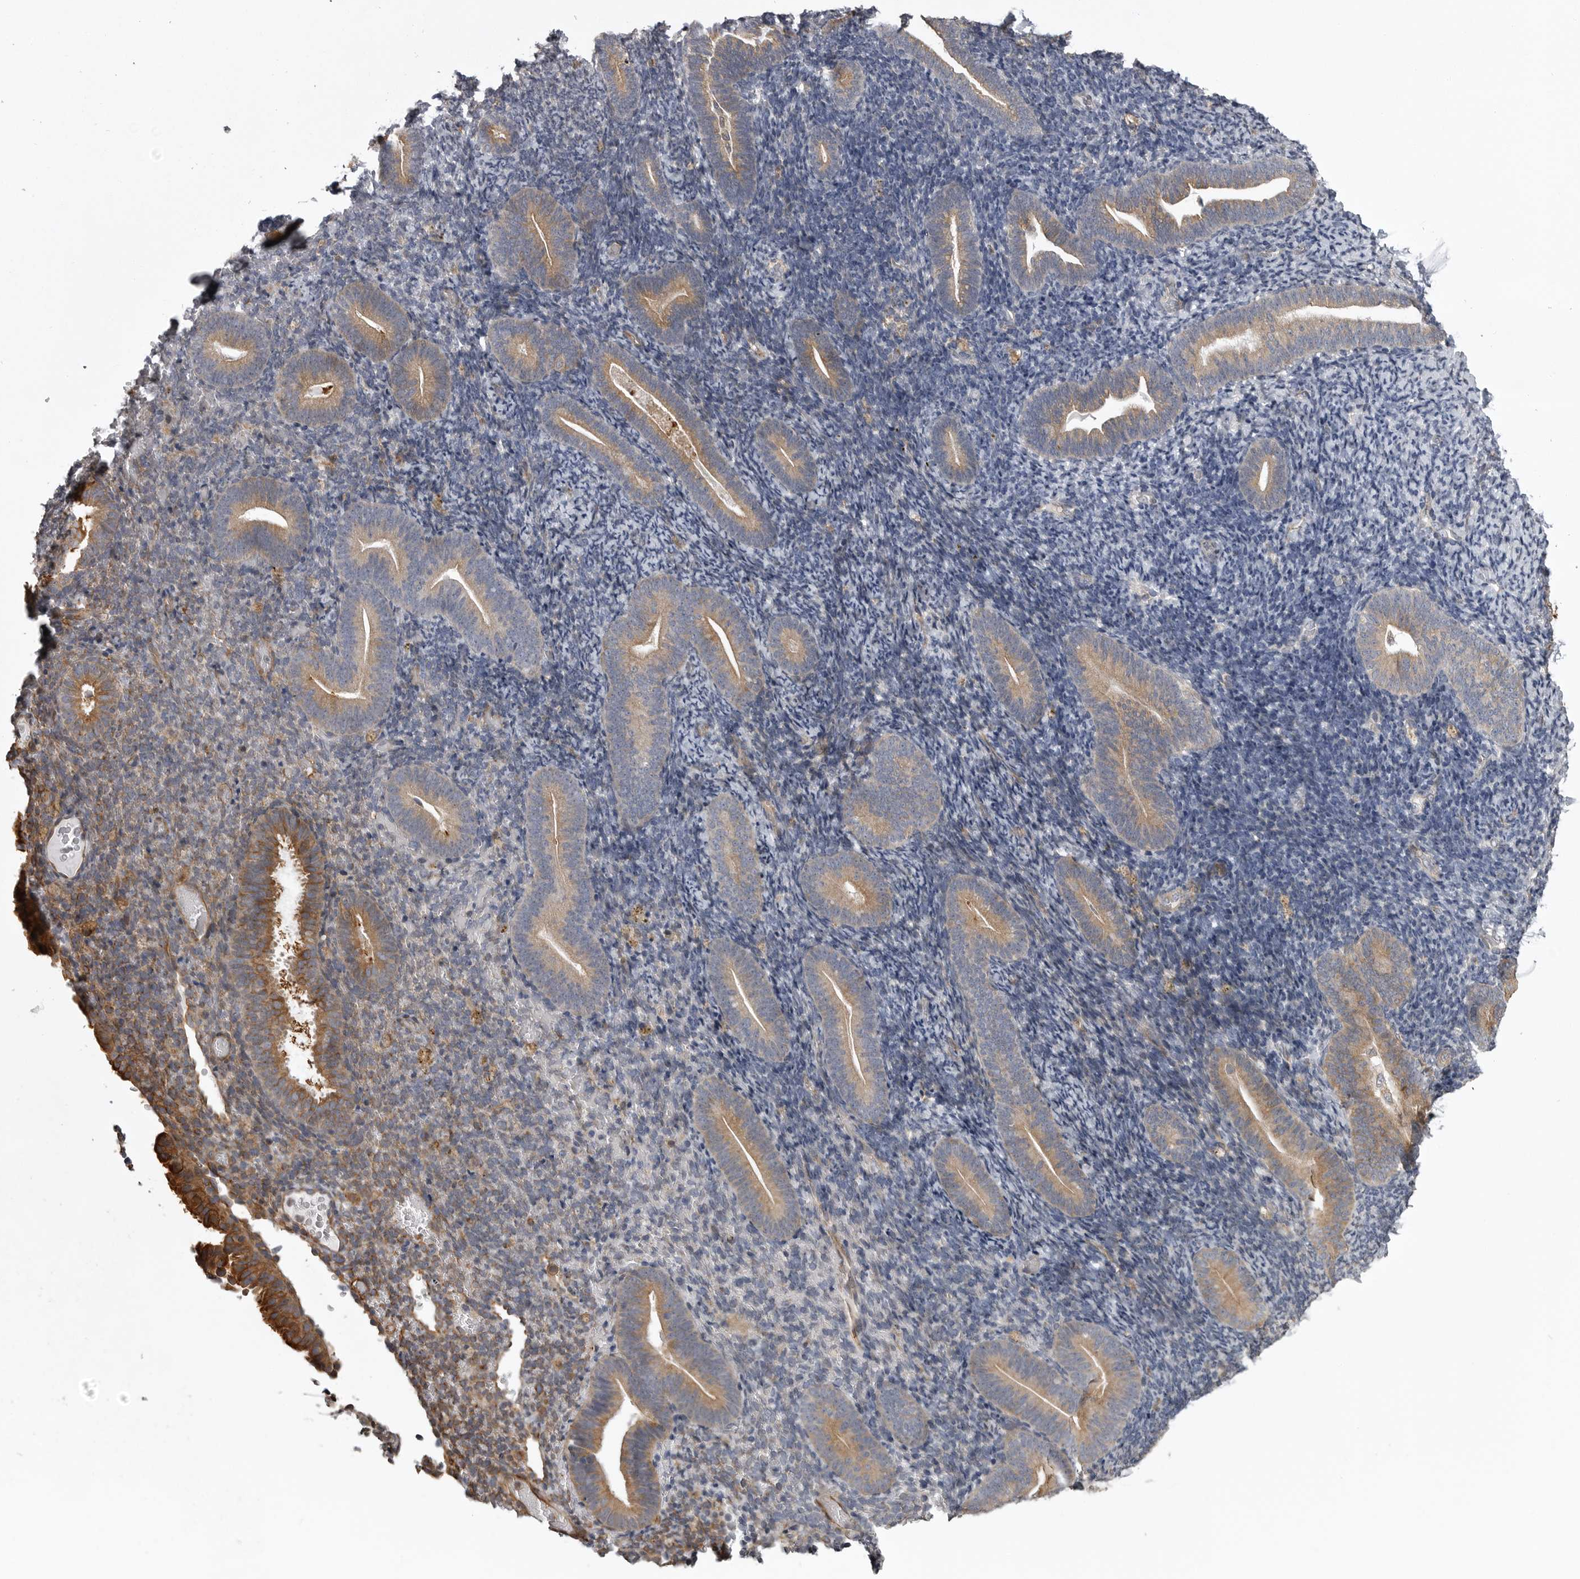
{"staining": {"intensity": "weak", "quantity": "<25%", "location": "cytoplasmic/membranous"}, "tissue": "endometrium", "cell_type": "Cells in endometrial stroma", "image_type": "normal", "snomed": [{"axis": "morphology", "description": "Normal tissue, NOS"}, {"axis": "topography", "description": "Endometrium"}], "caption": "Protein analysis of unremarkable endometrium displays no significant staining in cells in endometrial stroma.", "gene": "ZNRF1", "patient": {"sex": "female", "age": 51}}